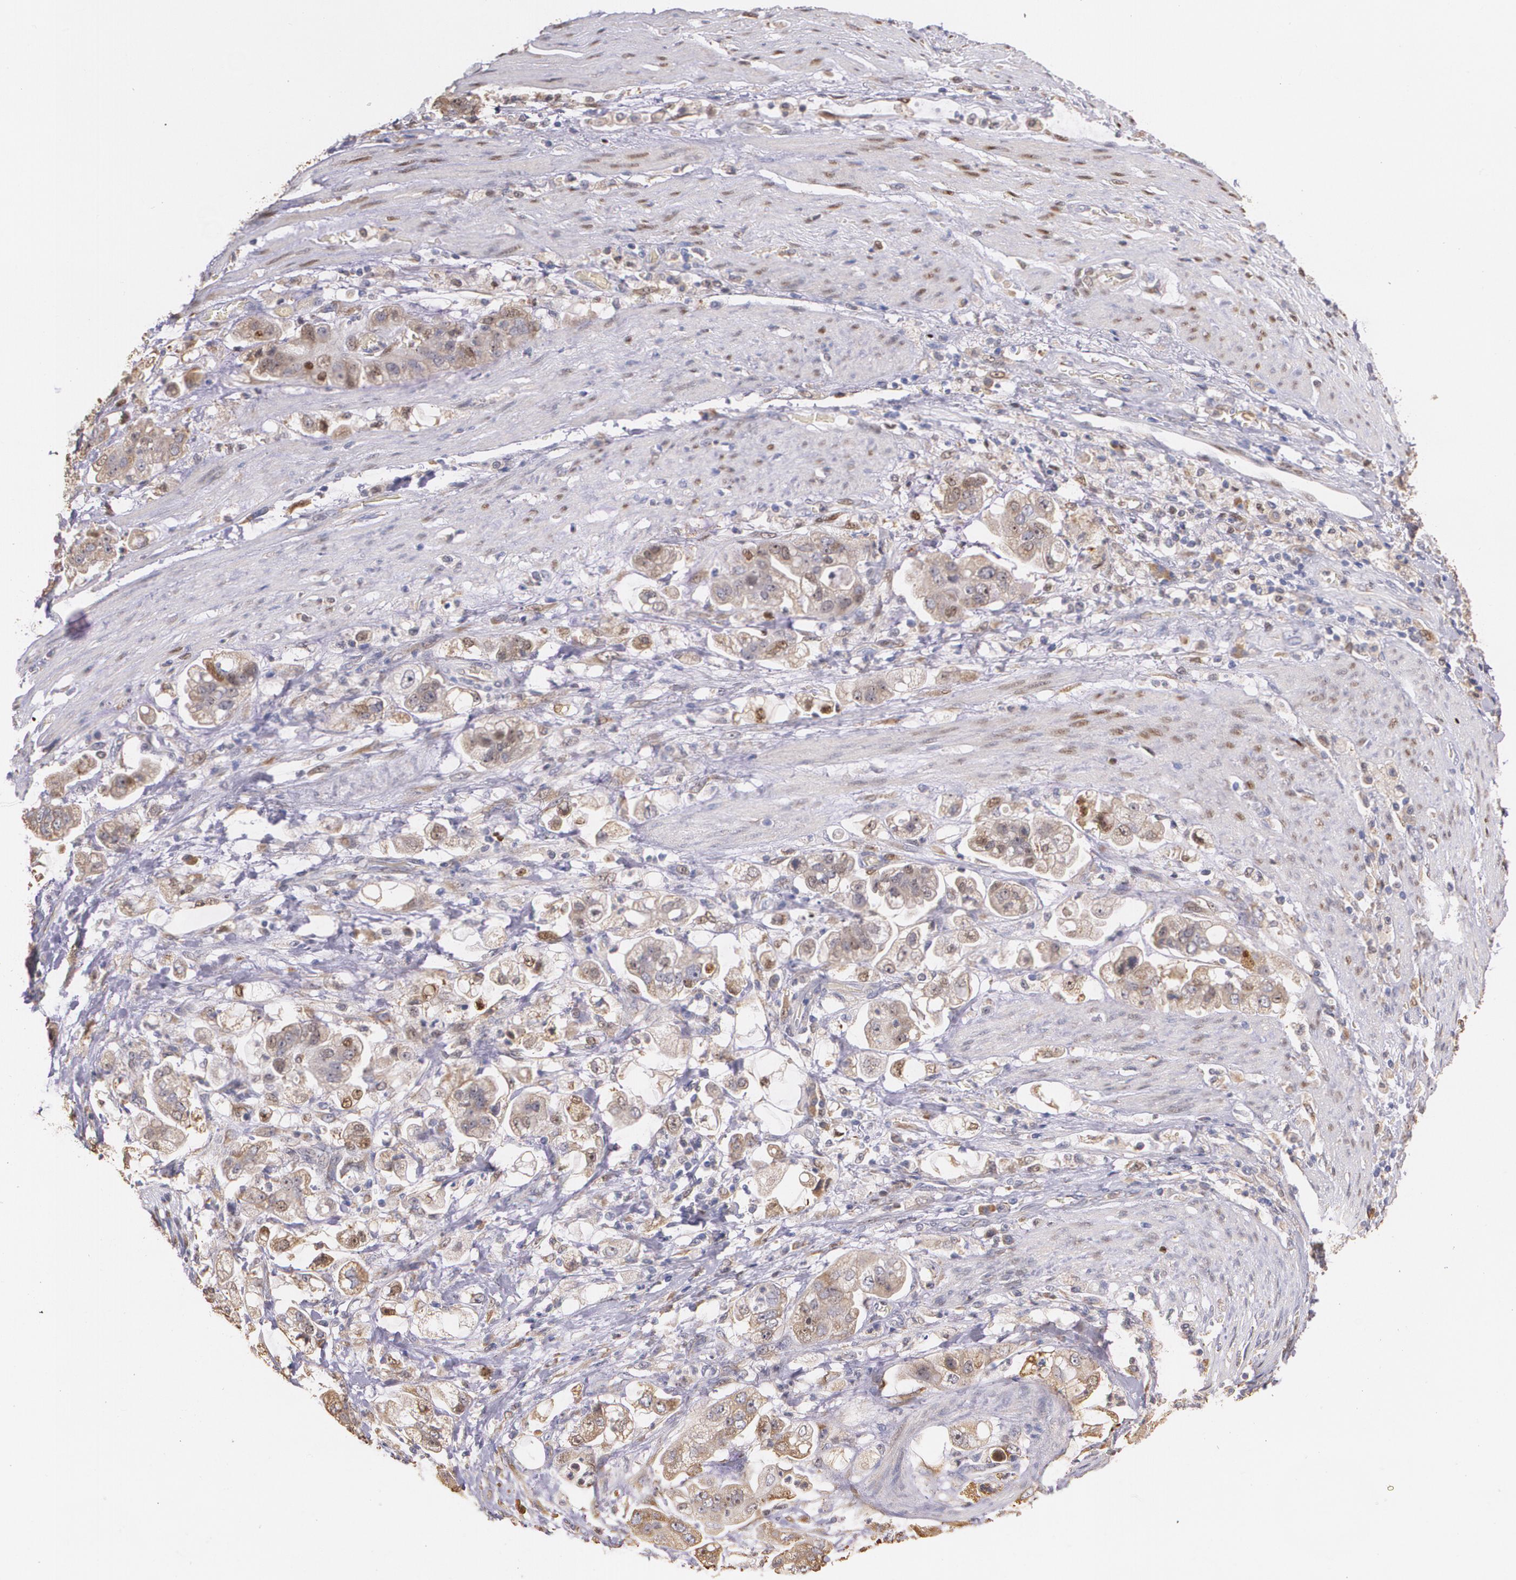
{"staining": {"intensity": "moderate", "quantity": ">75%", "location": "cytoplasmic/membranous"}, "tissue": "stomach cancer", "cell_type": "Tumor cells", "image_type": "cancer", "snomed": [{"axis": "morphology", "description": "Adenocarcinoma, NOS"}, {"axis": "topography", "description": "Stomach"}], "caption": "Human adenocarcinoma (stomach) stained for a protein (brown) exhibits moderate cytoplasmic/membranous positive positivity in approximately >75% of tumor cells.", "gene": "ATF3", "patient": {"sex": "male", "age": 62}}